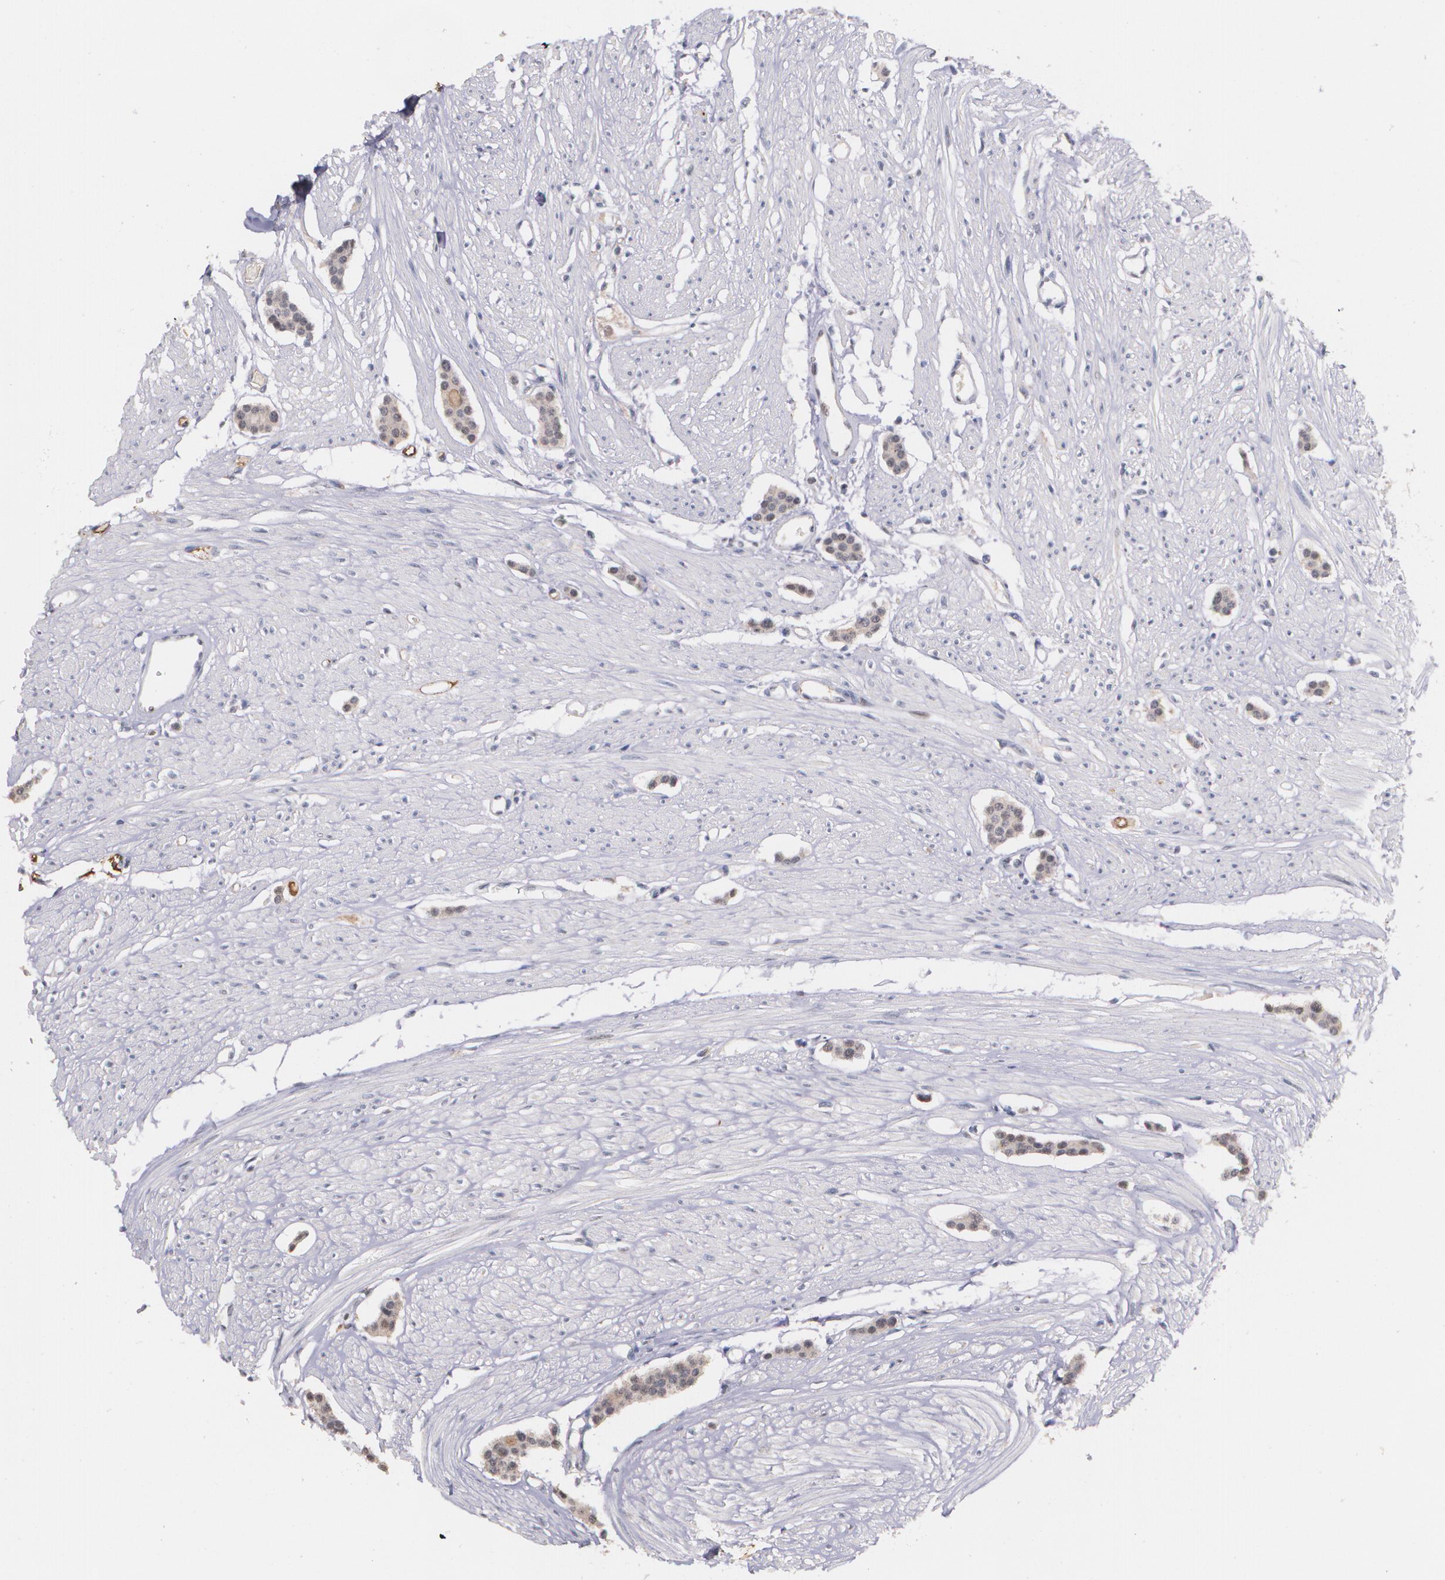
{"staining": {"intensity": "weak", "quantity": ">75%", "location": "cytoplasmic/membranous"}, "tissue": "carcinoid", "cell_type": "Tumor cells", "image_type": "cancer", "snomed": [{"axis": "morphology", "description": "Carcinoid, malignant, NOS"}, {"axis": "topography", "description": "Small intestine"}], "caption": "There is low levels of weak cytoplasmic/membranous expression in tumor cells of carcinoid (malignant), as demonstrated by immunohistochemical staining (brown color).", "gene": "PTS", "patient": {"sex": "male", "age": 60}}